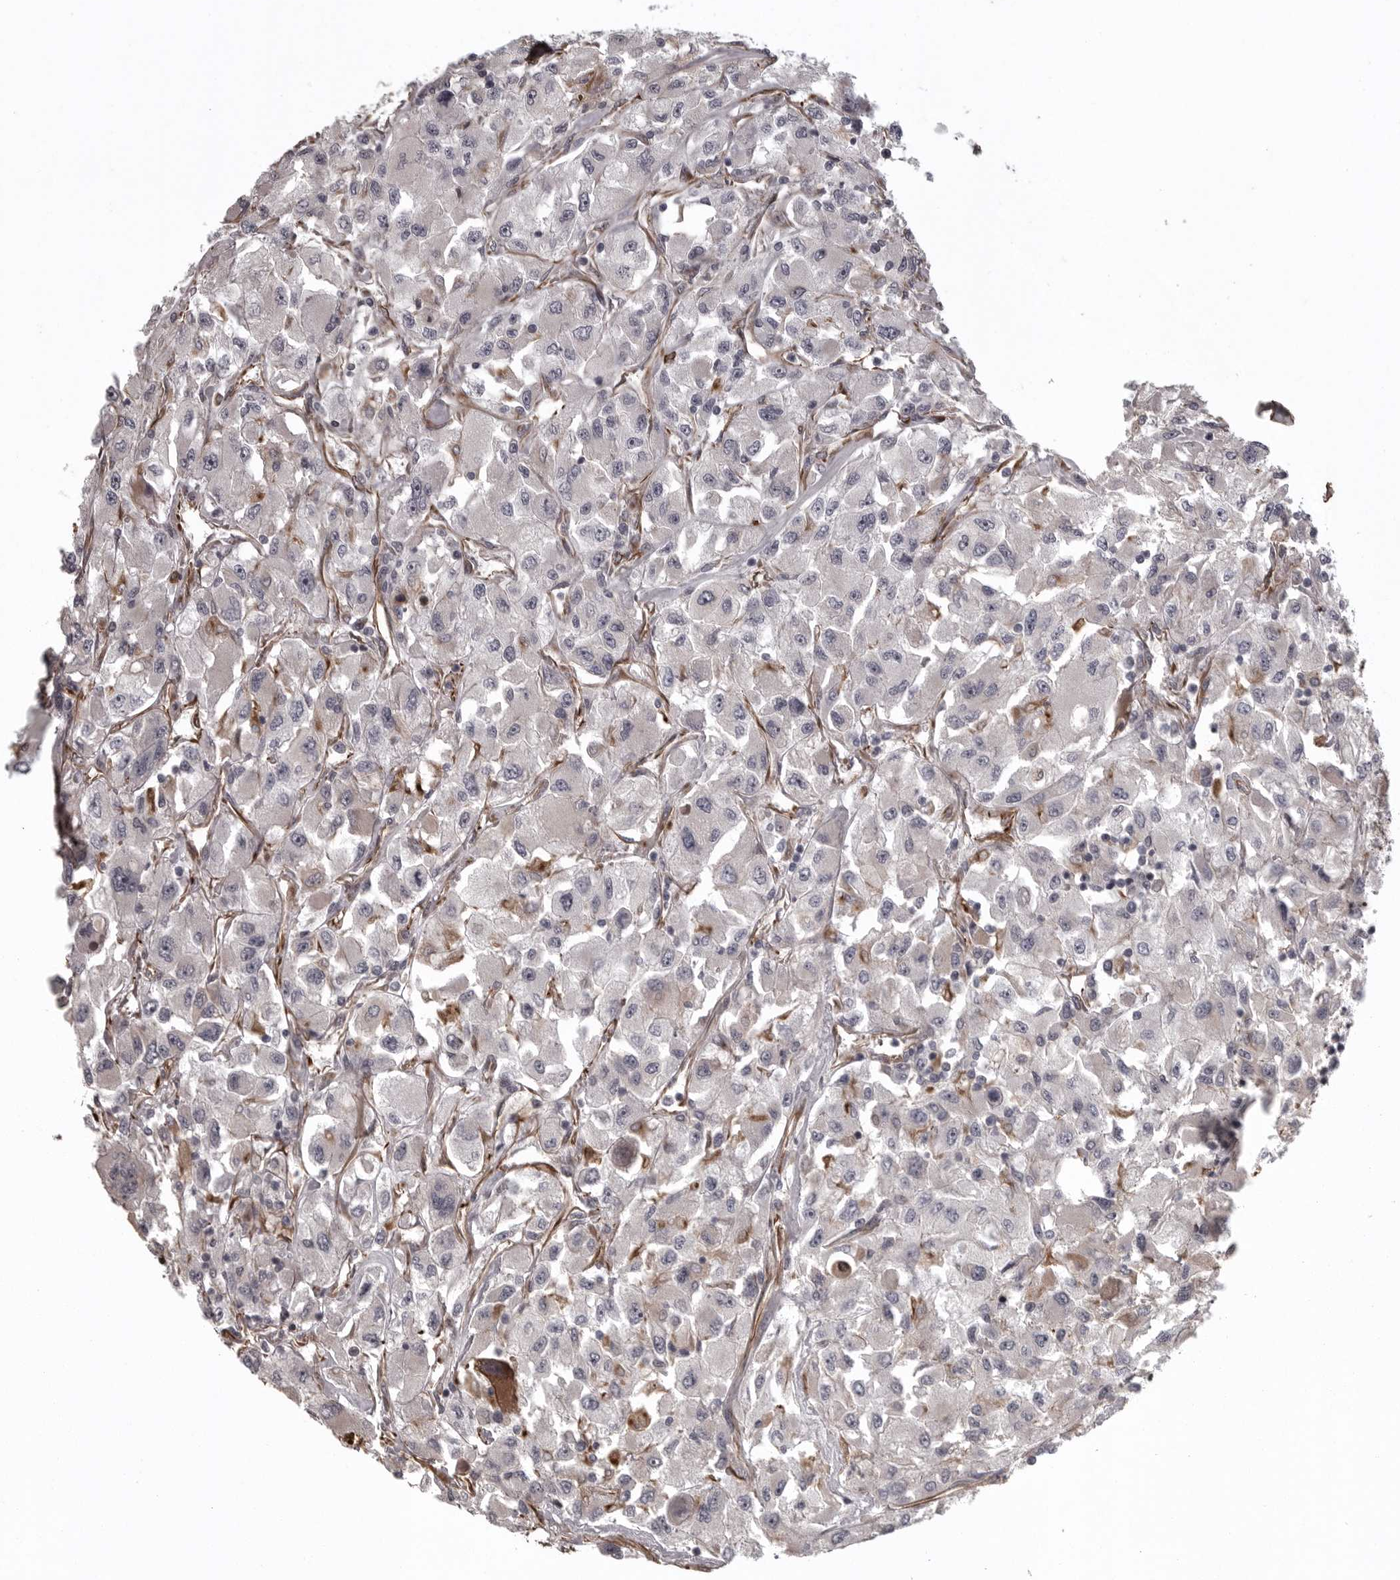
{"staining": {"intensity": "moderate", "quantity": "<25%", "location": "cytoplasmic/membranous"}, "tissue": "renal cancer", "cell_type": "Tumor cells", "image_type": "cancer", "snomed": [{"axis": "morphology", "description": "Adenocarcinoma, NOS"}, {"axis": "topography", "description": "Kidney"}], "caption": "Protein expression analysis of renal cancer reveals moderate cytoplasmic/membranous positivity in about <25% of tumor cells.", "gene": "FAAP100", "patient": {"sex": "female", "age": 52}}